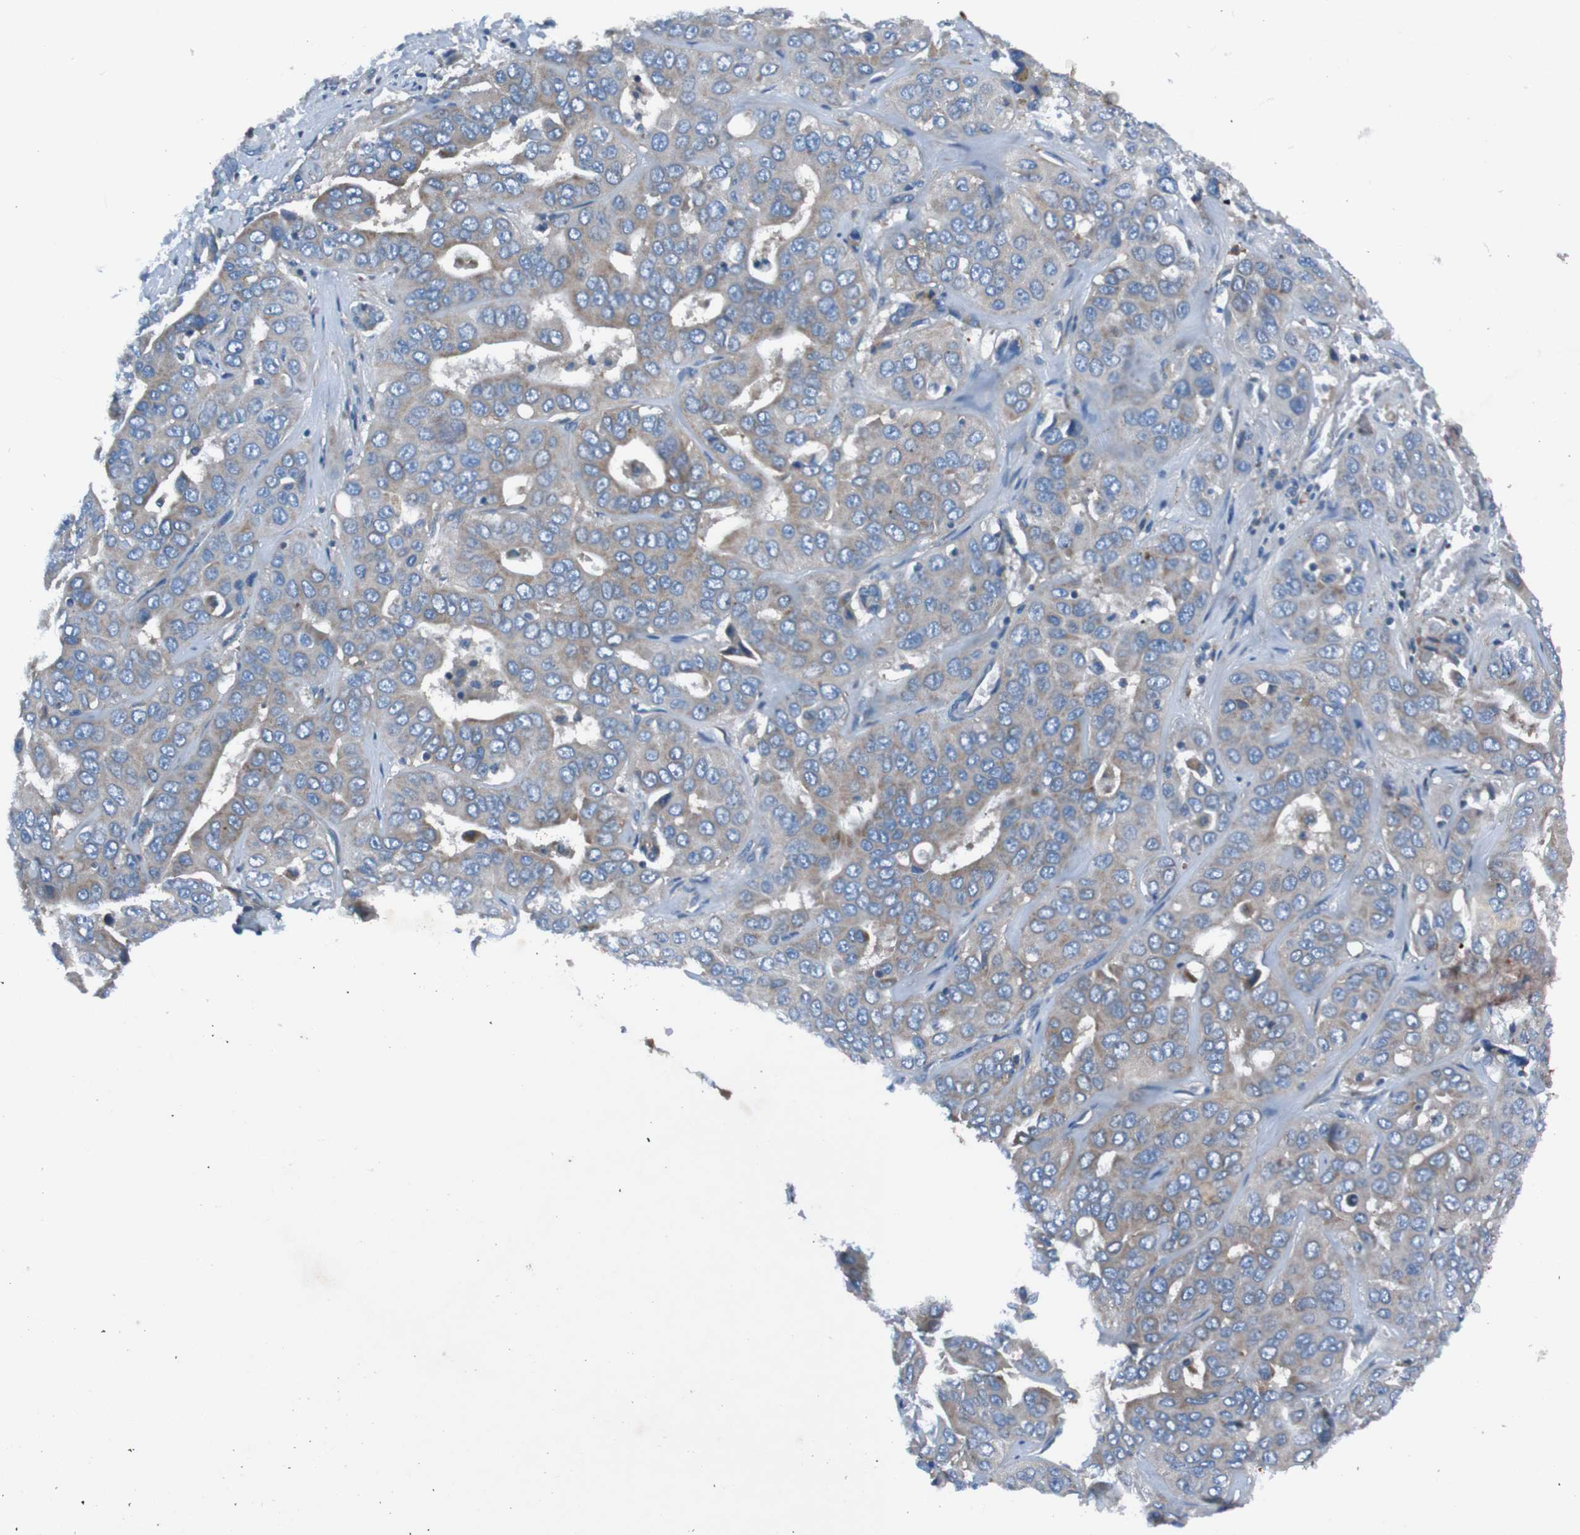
{"staining": {"intensity": "weak", "quantity": ">75%", "location": "cytoplasmic/membranous"}, "tissue": "liver cancer", "cell_type": "Tumor cells", "image_type": "cancer", "snomed": [{"axis": "morphology", "description": "Cholangiocarcinoma"}, {"axis": "topography", "description": "Liver"}], "caption": "The histopathology image reveals staining of liver cancer (cholangiocarcinoma), revealing weak cytoplasmic/membranous protein staining (brown color) within tumor cells. The protein of interest is stained brown, and the nuclei are stained in blue (DAB (3,3'-diaminobenzidine) IHC with brightfield microscopy, high magnification).", "gene": "RAB5B", "patient": {"sex": "female", "age": 52}}